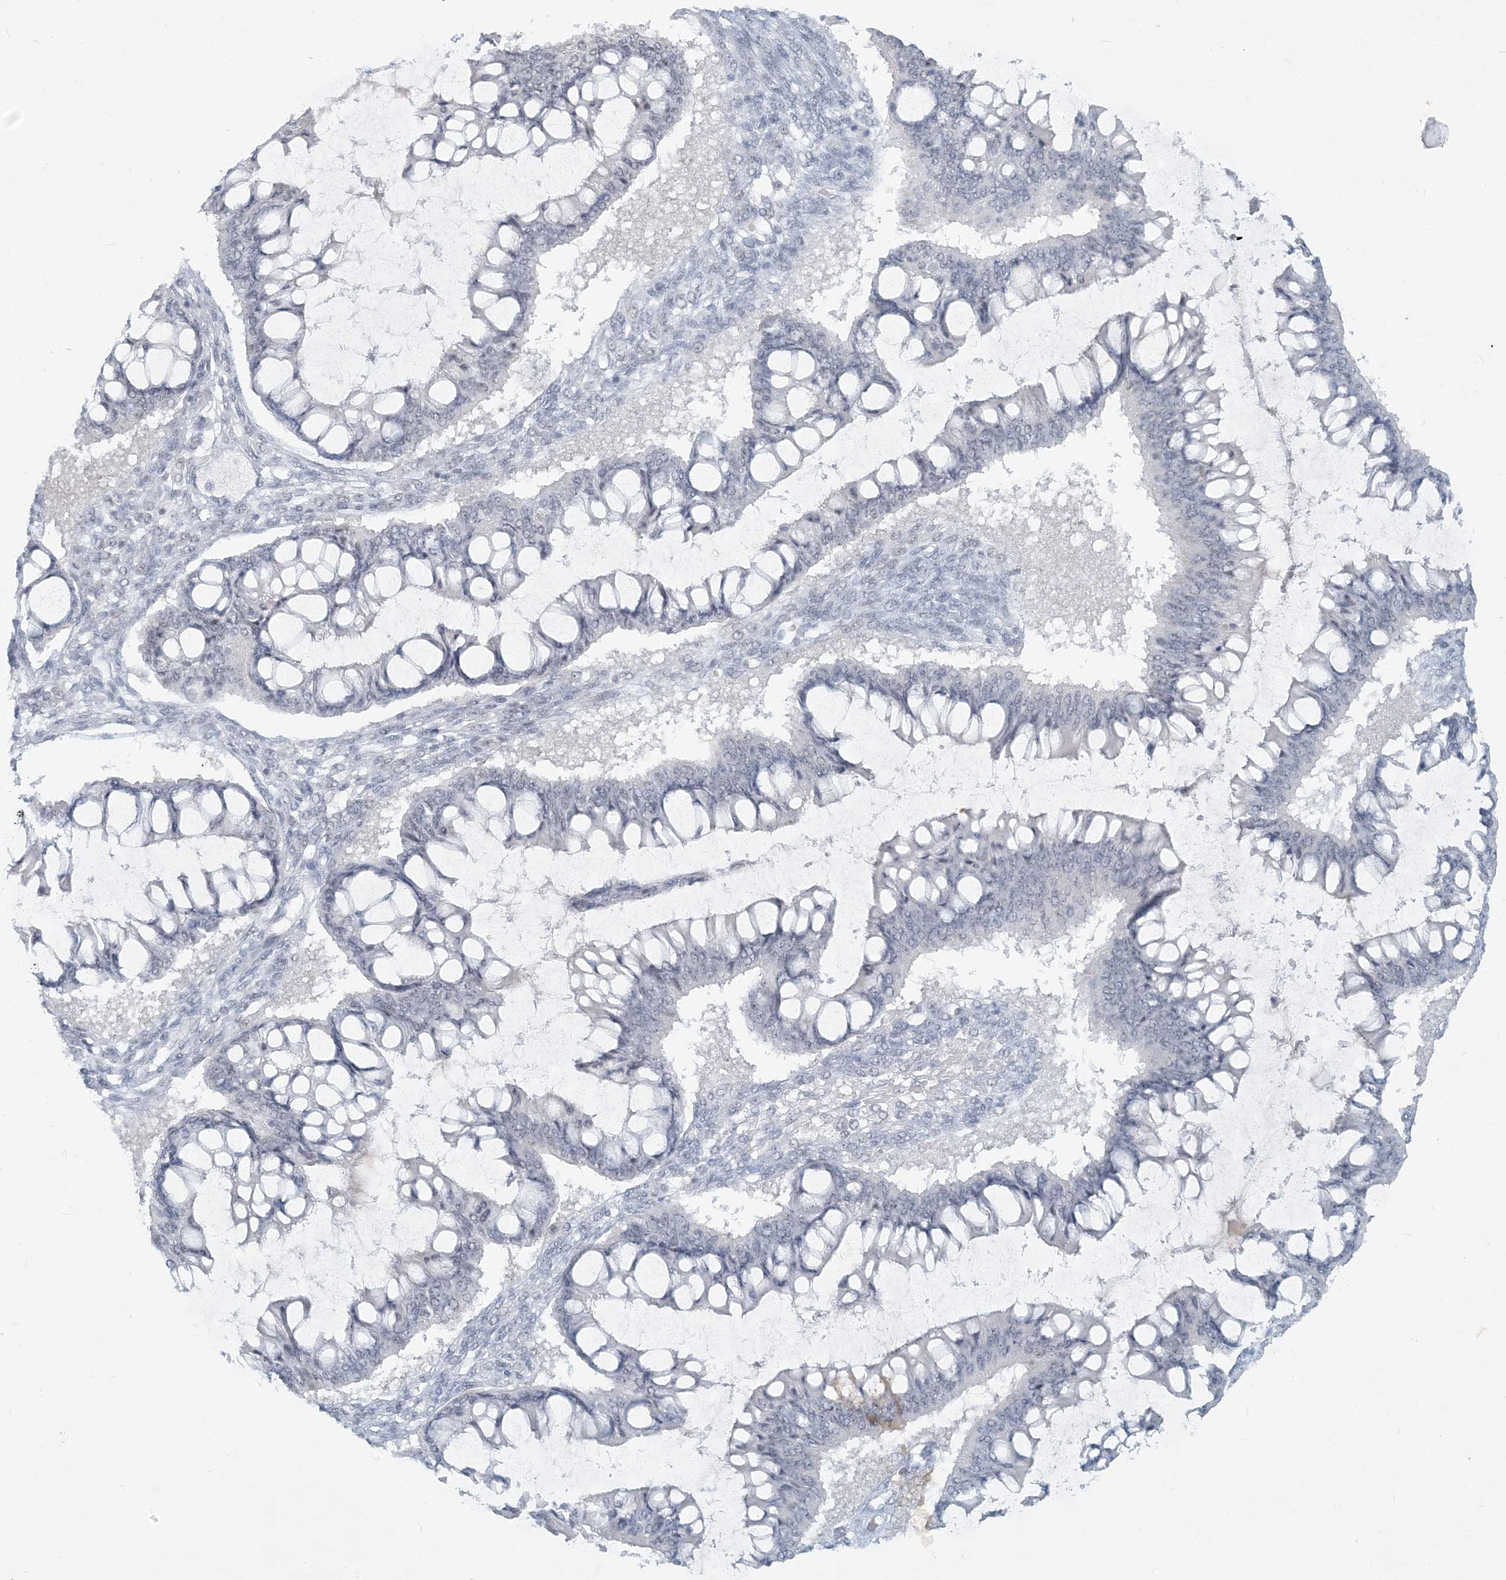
{"staining": {"intensity": "negative", "quantity": "none", "location": "none"}, "tissue": "ovarian cancer", "cell_type": "Tumor cells", "image_type": "cancer", "snomed": [{"axis": "morphology", "description": "Cystadenocarcinoma, mucinous, NOS"}, {"axis": "topography", "description": "Ovary"}], "caption": "DAB (3,3'-diaminobenzidine) immunohistochemical staining of ovarian mucinous cystadenocarcinoma shows no significant staining in tumor cells.", "gene": "SCML1", "patient": {"sex": "female", "age": 73}}